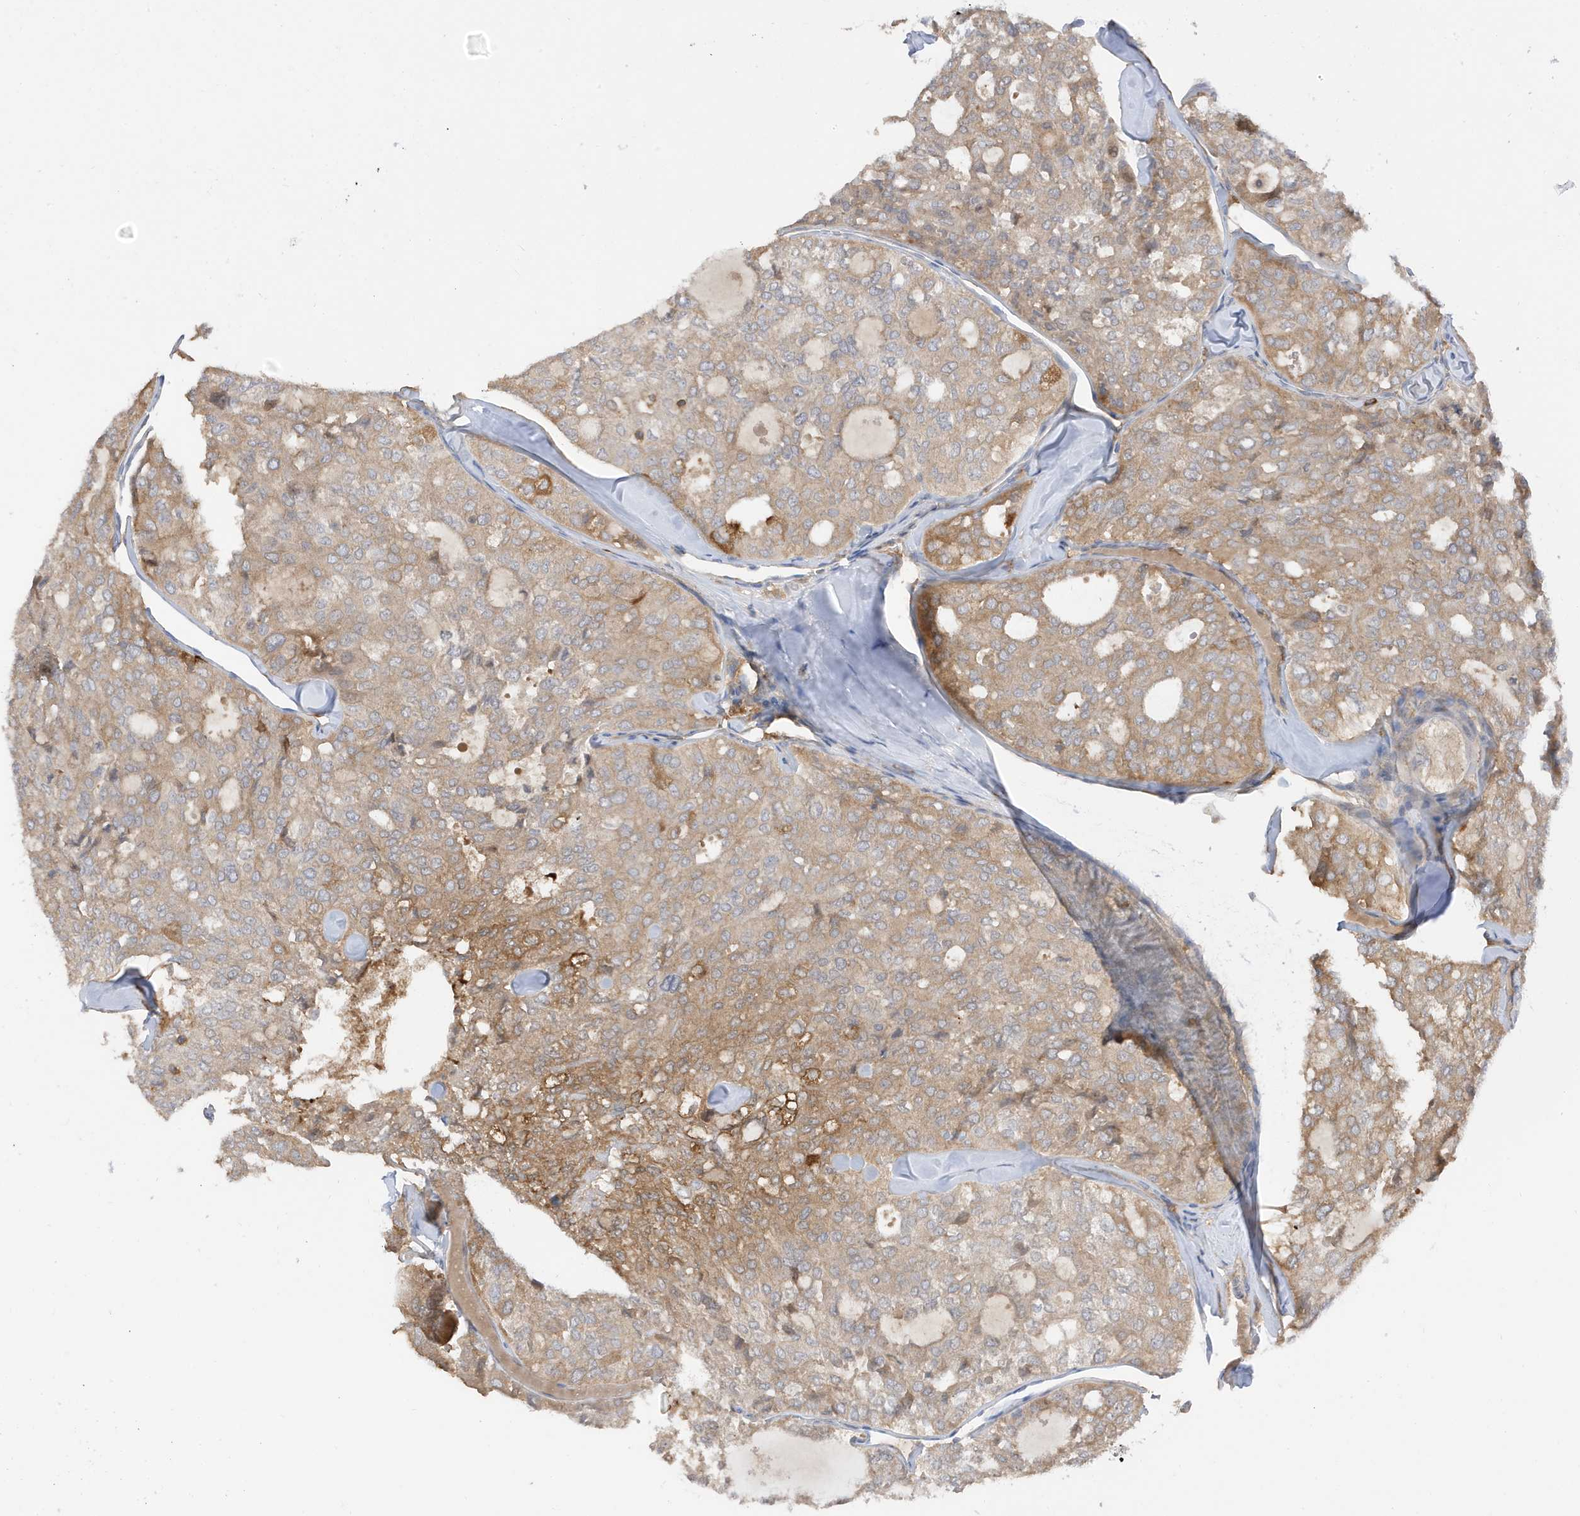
{"staining": {"intensity": "moderate", "quantity": "25%-75%", "location": "cytoplasmic/membranous"}, "tissue": "thyroid cancer", "cell_type": "Tumor cells", "image_type": "cancer", "snomed": [{"axis": "morphology", "description": "Follicular adenoma carcinoma, NOS"}, {"axis": "topography", "description": "Thyroid gland"}], "caption": "Tumor cells exhibit medium levels of moderate cytoplasmic/membranous staining in about 25%-75% of cells in human thyroid cancer. Using DAB (brown) and hematoxylin (blue) stains, captured at high magnification using brightfield microscopy.", "gene": "PHACTR2", "patient": {"sex": "male", "age": 75}}